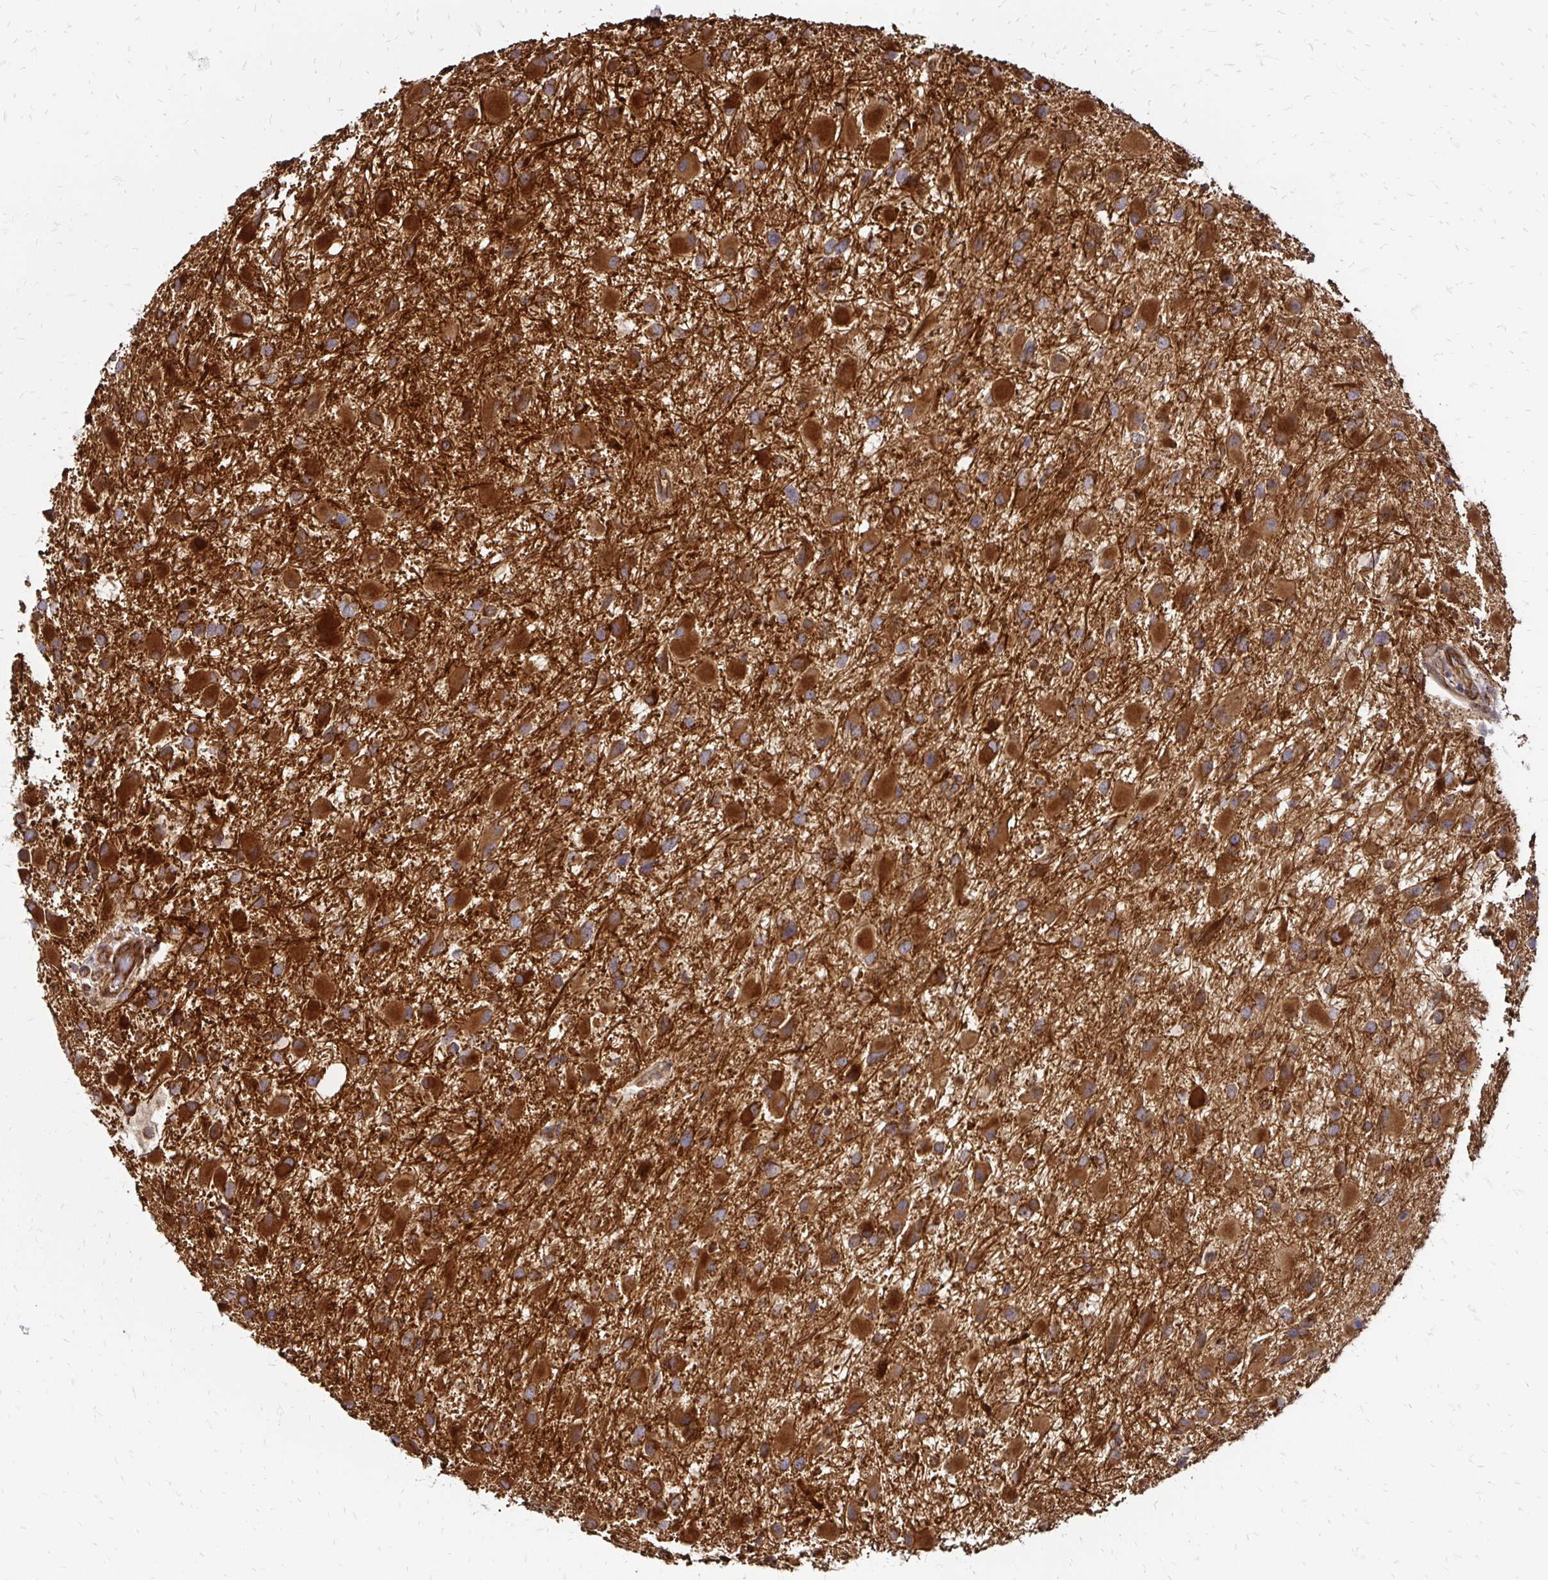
{"staining": {"intensity": "strong", "quantity": ">75%", "location": "cytoplasmic/membranous"}, "tissue": "glioma", "cell_type": "Tumor cells", "image_type": "cancer", "snomed": [{"axis": "morphology", "description": "Glioma, malignant, High grade"}, {"axis": "topography", "description": "Brain"}], "caption": "A brown stain highlights strong cytoplasmic/membranous positivity of a protein in human high-grade glioma (malignant) tumor cells.", "gene": "ZW10", "patient": {"sex": "female", "age": 40}}